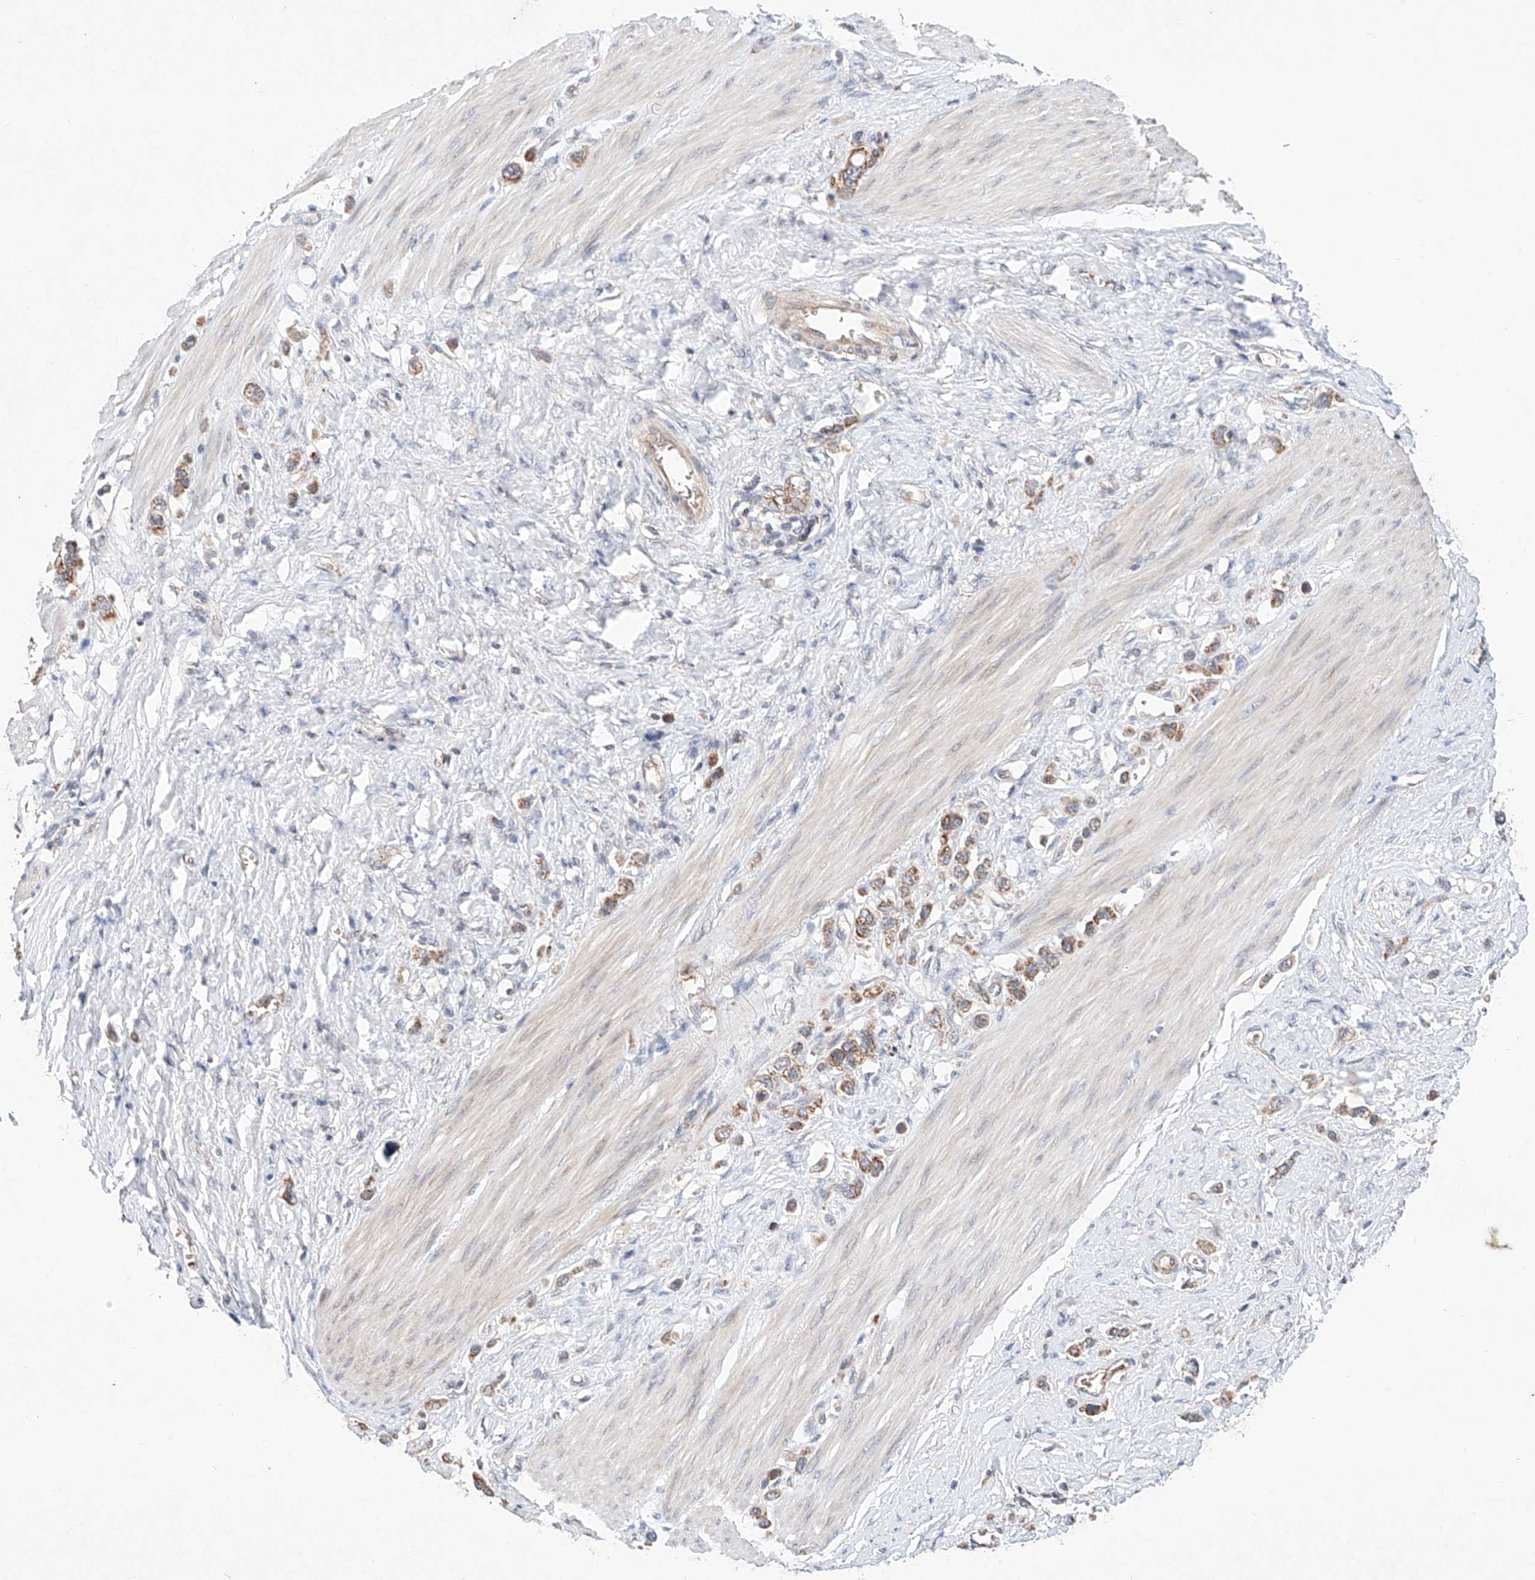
{"staining": {"intensity": "moderate", "quantity": ">75%", "location": "cytoplasmic/membranous"}, "tissue": "stomach cancer", "cell_type": "Tumor cells", "image_type": "cancer", "snomed": [{"axis": "morphology", "description": "Adenocarcinoma, NOS"}, {"axis": "topography", "description": "Stomach"}], "caption": "Immunohistochemistry of adenocarcinoma (stomach) exhibits medium levels of moderate cytoplasmic/membranous positivity in approximately >75% of tumor cells.", "gene": "FASTK", "patient": {"sex": "female", "age": 65}}